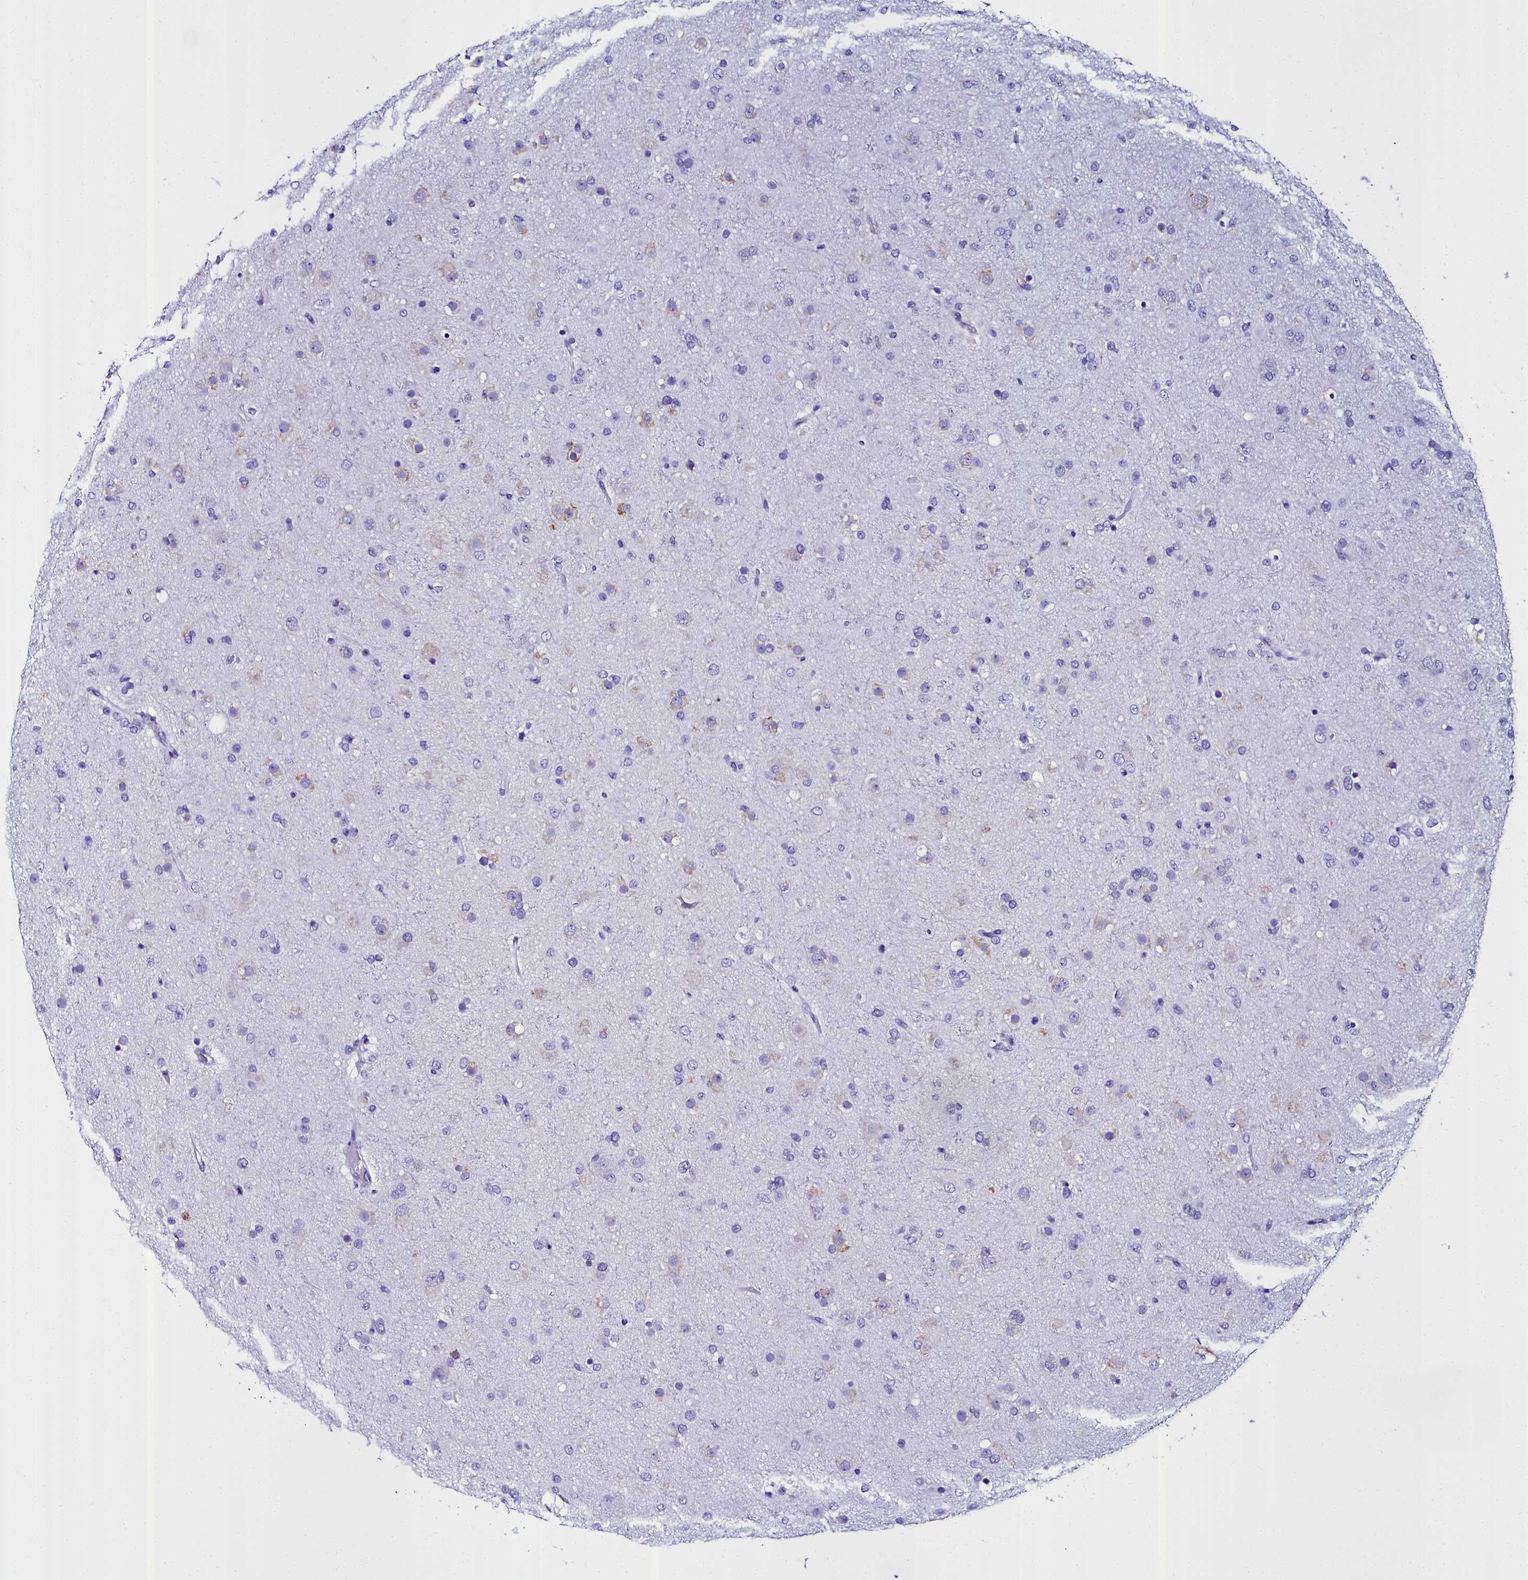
{"staining": {"intensity": "negative", "quantity": "none", "location": "none"}, "tissue": "glioma", "cell_type": "Tumor cells", "image_type": "cancer", "snomed": [{"axis": "morphology", "description": "Glioma, malignant, Low grade"}, {"axis": "topography", "description": "Brain"}], "caption": "Tumor cells show no significant staining in low-grade glioma (malignant).", "gene": "TXNDC5", "patient": {"sex": "male", "age": 65}}